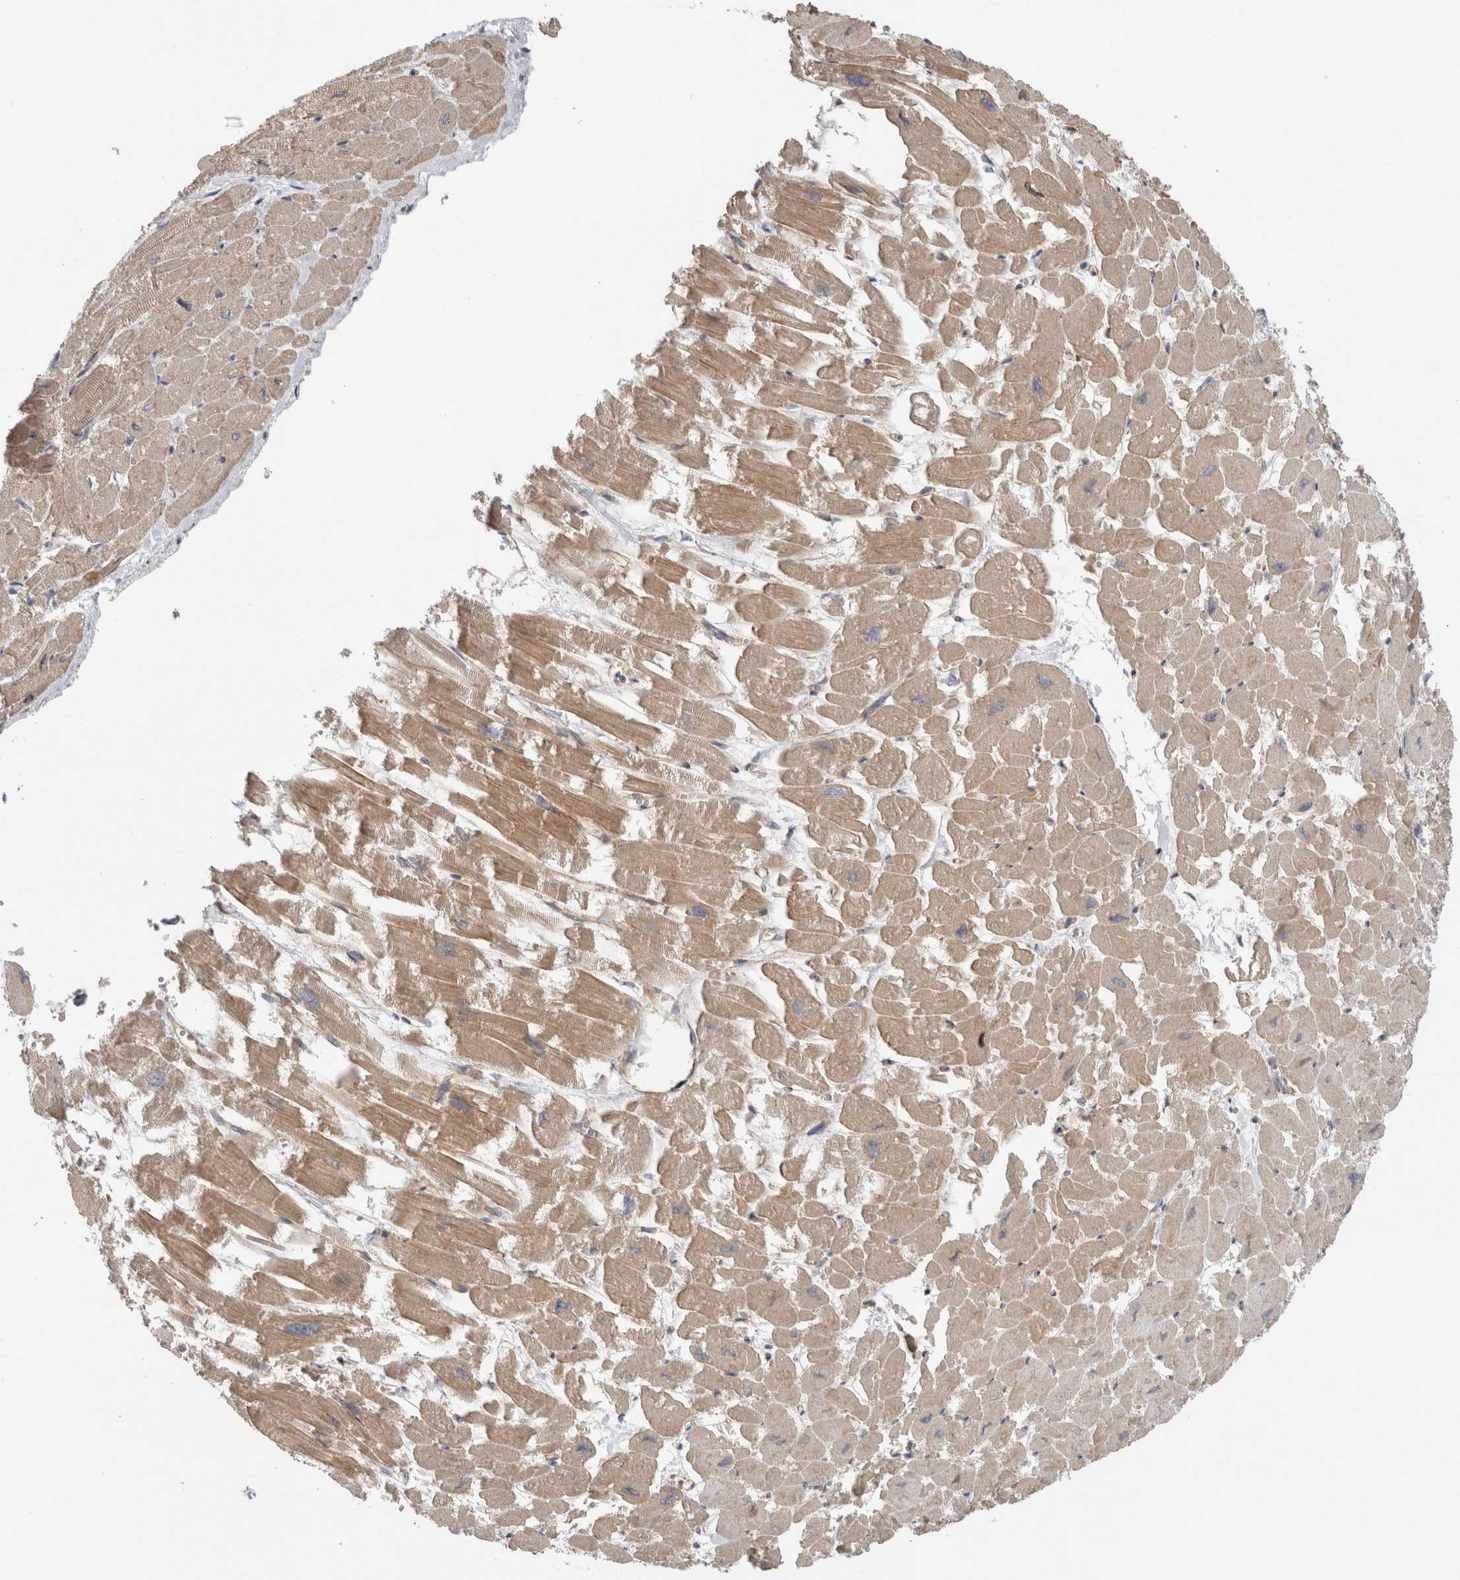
{"staining": {"intensity": "moderate", "quantity": ">75%", "location": "cytoplasmic/membranous"}, "tissue": "heart muscle", "cell_type": "Cardiomyocytes", "image_type": "normal", "snomed": [{"axis": "morphology", "description": "Normal tissue, NOS"}, {"axis": "topography", "description": "Heart"}], "caption": "Heart muscle stained for a protein exhibits moderate cytoplasmic/membranous positivity in cardiomyocytes. (Stains: DAB (3,3'-diaminobenzidine) in brown, nuclei in blue, Microscopy: brightfield microscopy at high magnification).", "gene": "ZNF804B", "patient": {"sex": "male", "age": 54}}